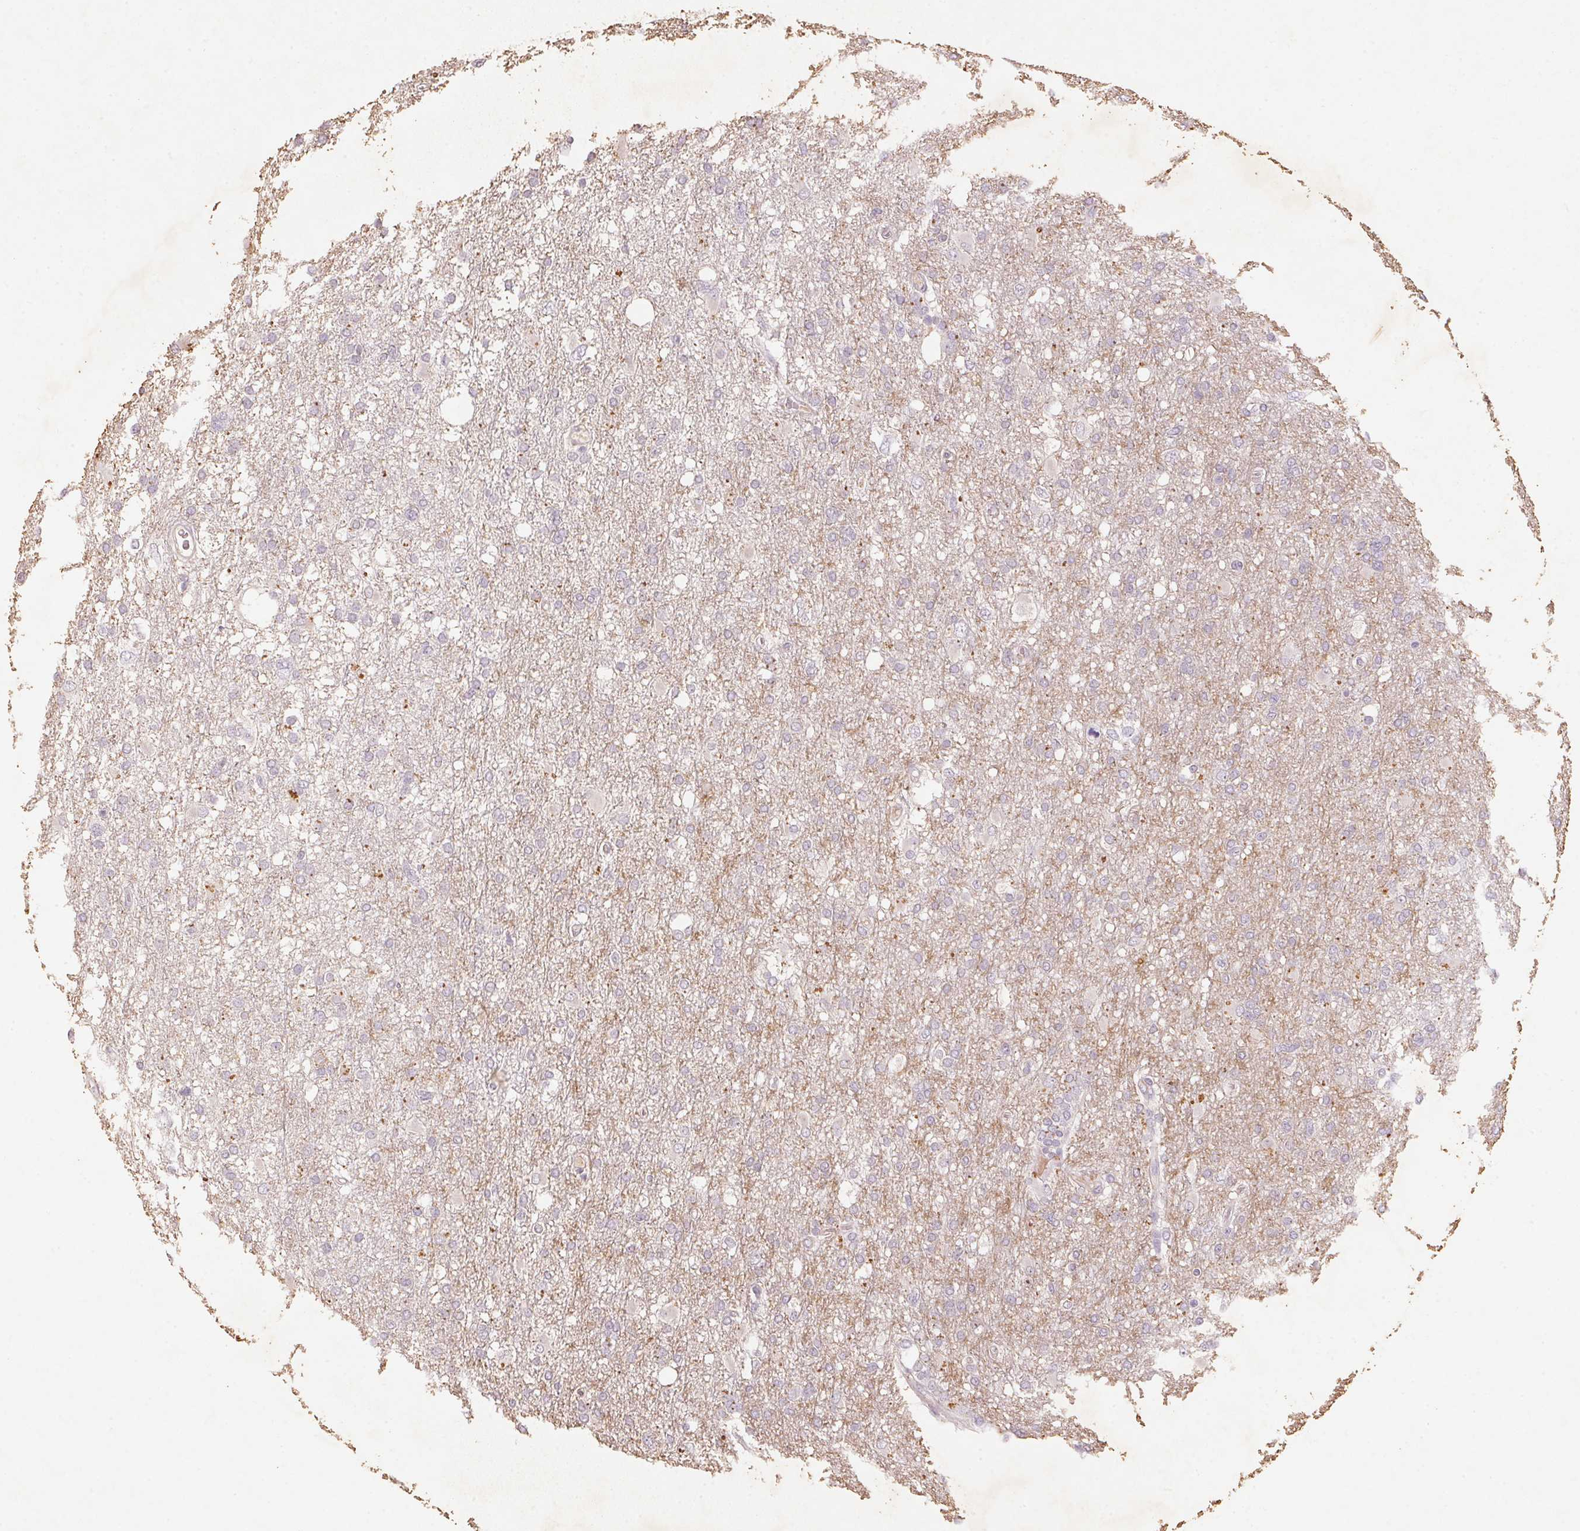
{"staining": {"intensity": "negative", "quantity": "none", "location": "none"}, "tissue": "glioma", "cell_type": "Tumor cells", "image_type": "cancer", "snomed": [{"axis": "morphology", "description": "Glioma, malignant, High grade"}, {"axis": "topography", "description": "Brain"}], "caption": "Glioma stained for a protein using IHC shows no positivity tumor cells.", "gene": "CXCL5", "patient": {"sex": "male", "age": 61}}